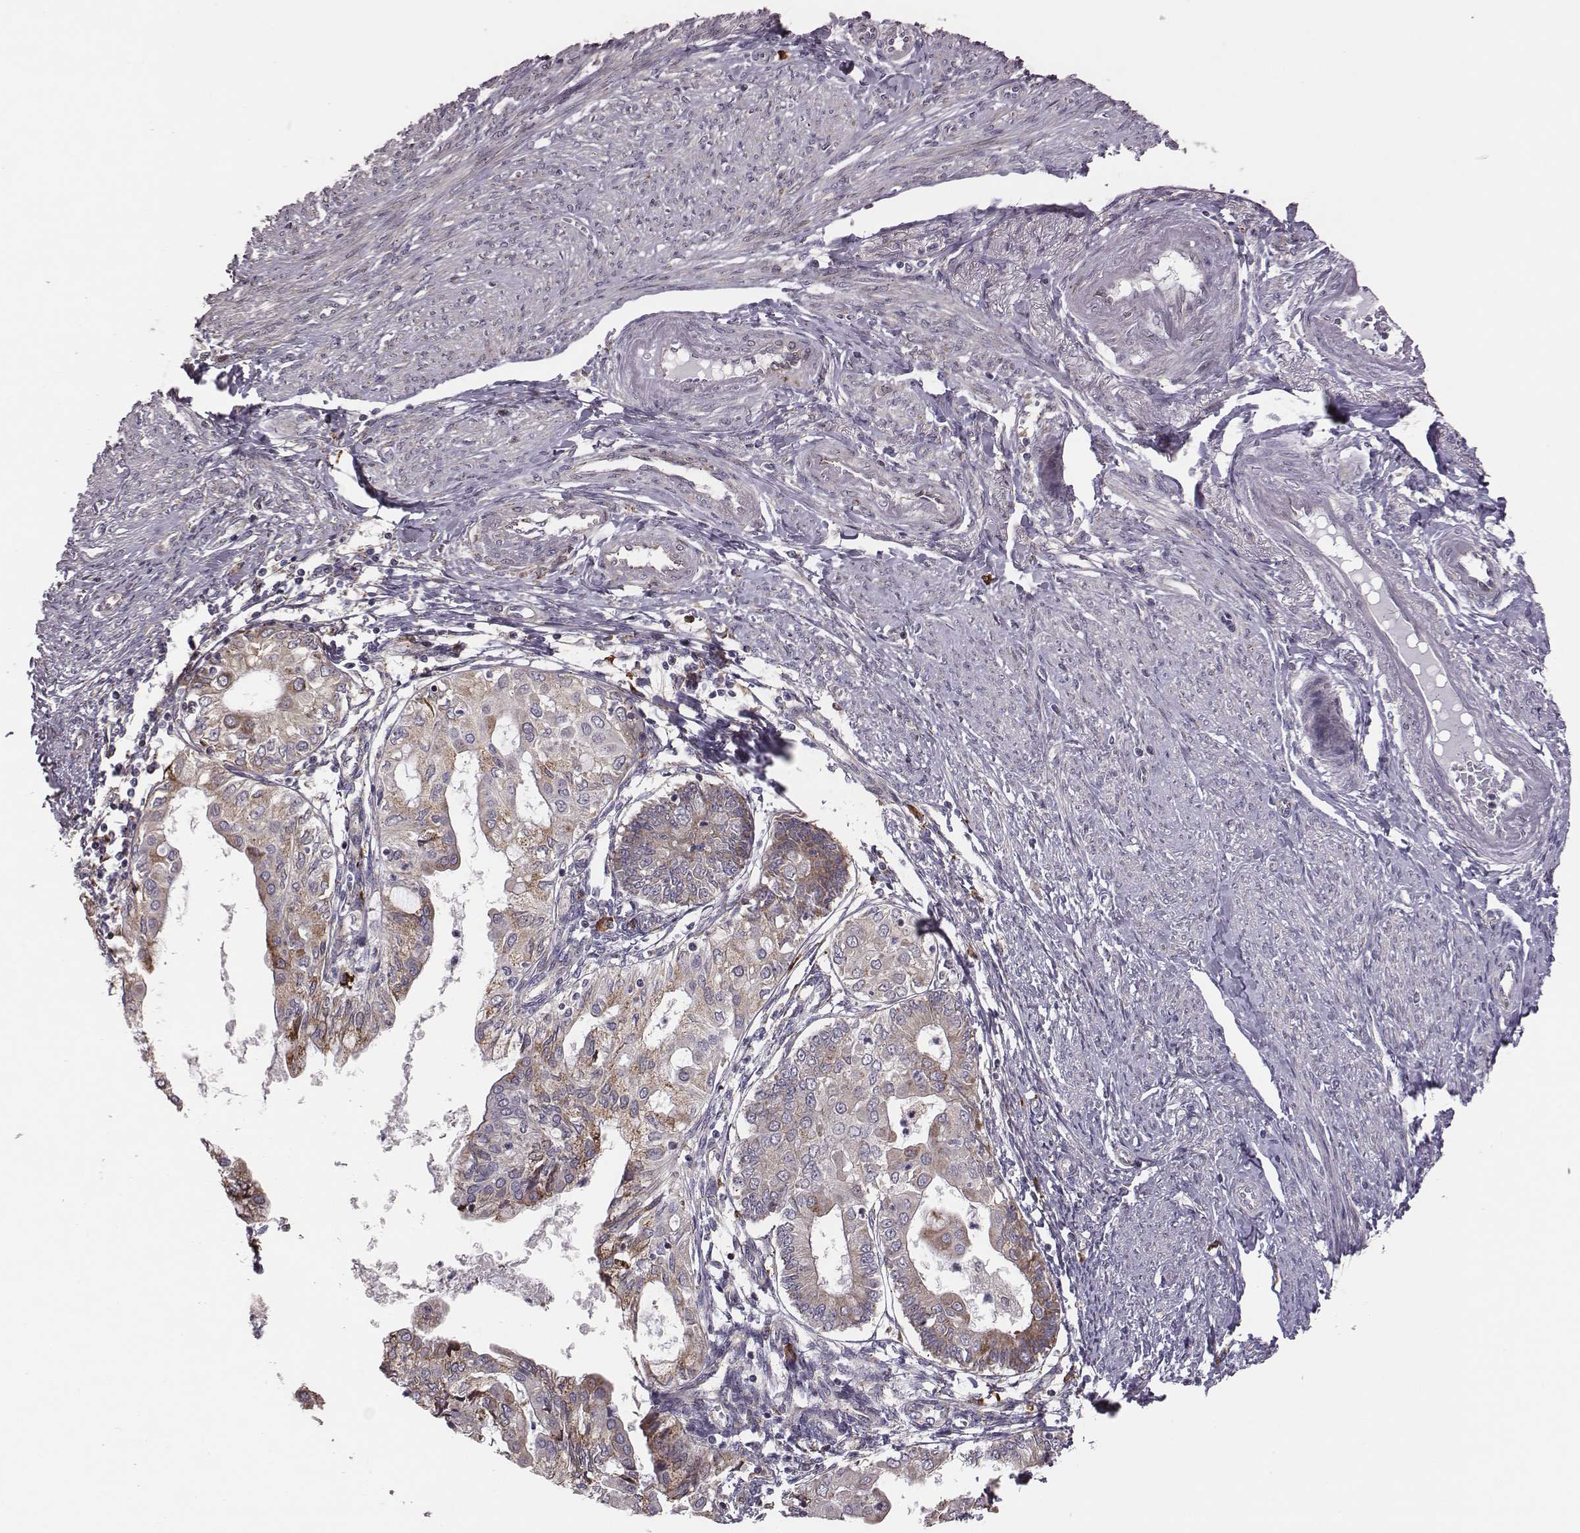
{"staining": {"intensity": "moderate", "quantity": ">75%", "location": "cytoplasmic/membranous"}, "tissue": "endometrial cancer", "cell_type": "Tumor cells", "image_type": "cancer", "snomed": [{"axis": "morphology", "description": "Adenocarcinoma, NOS"}, {"axis": "topography", "description": "Endometrium"}], "caption": "Tumor cells reveal medium levels of moderate cytoplasmic/membranous positivity in approximately >75% of cells in human adenocarcinoma (endometrial).", "gene": "SELENOI", "patient": {"sex": "female", "age": 68}}